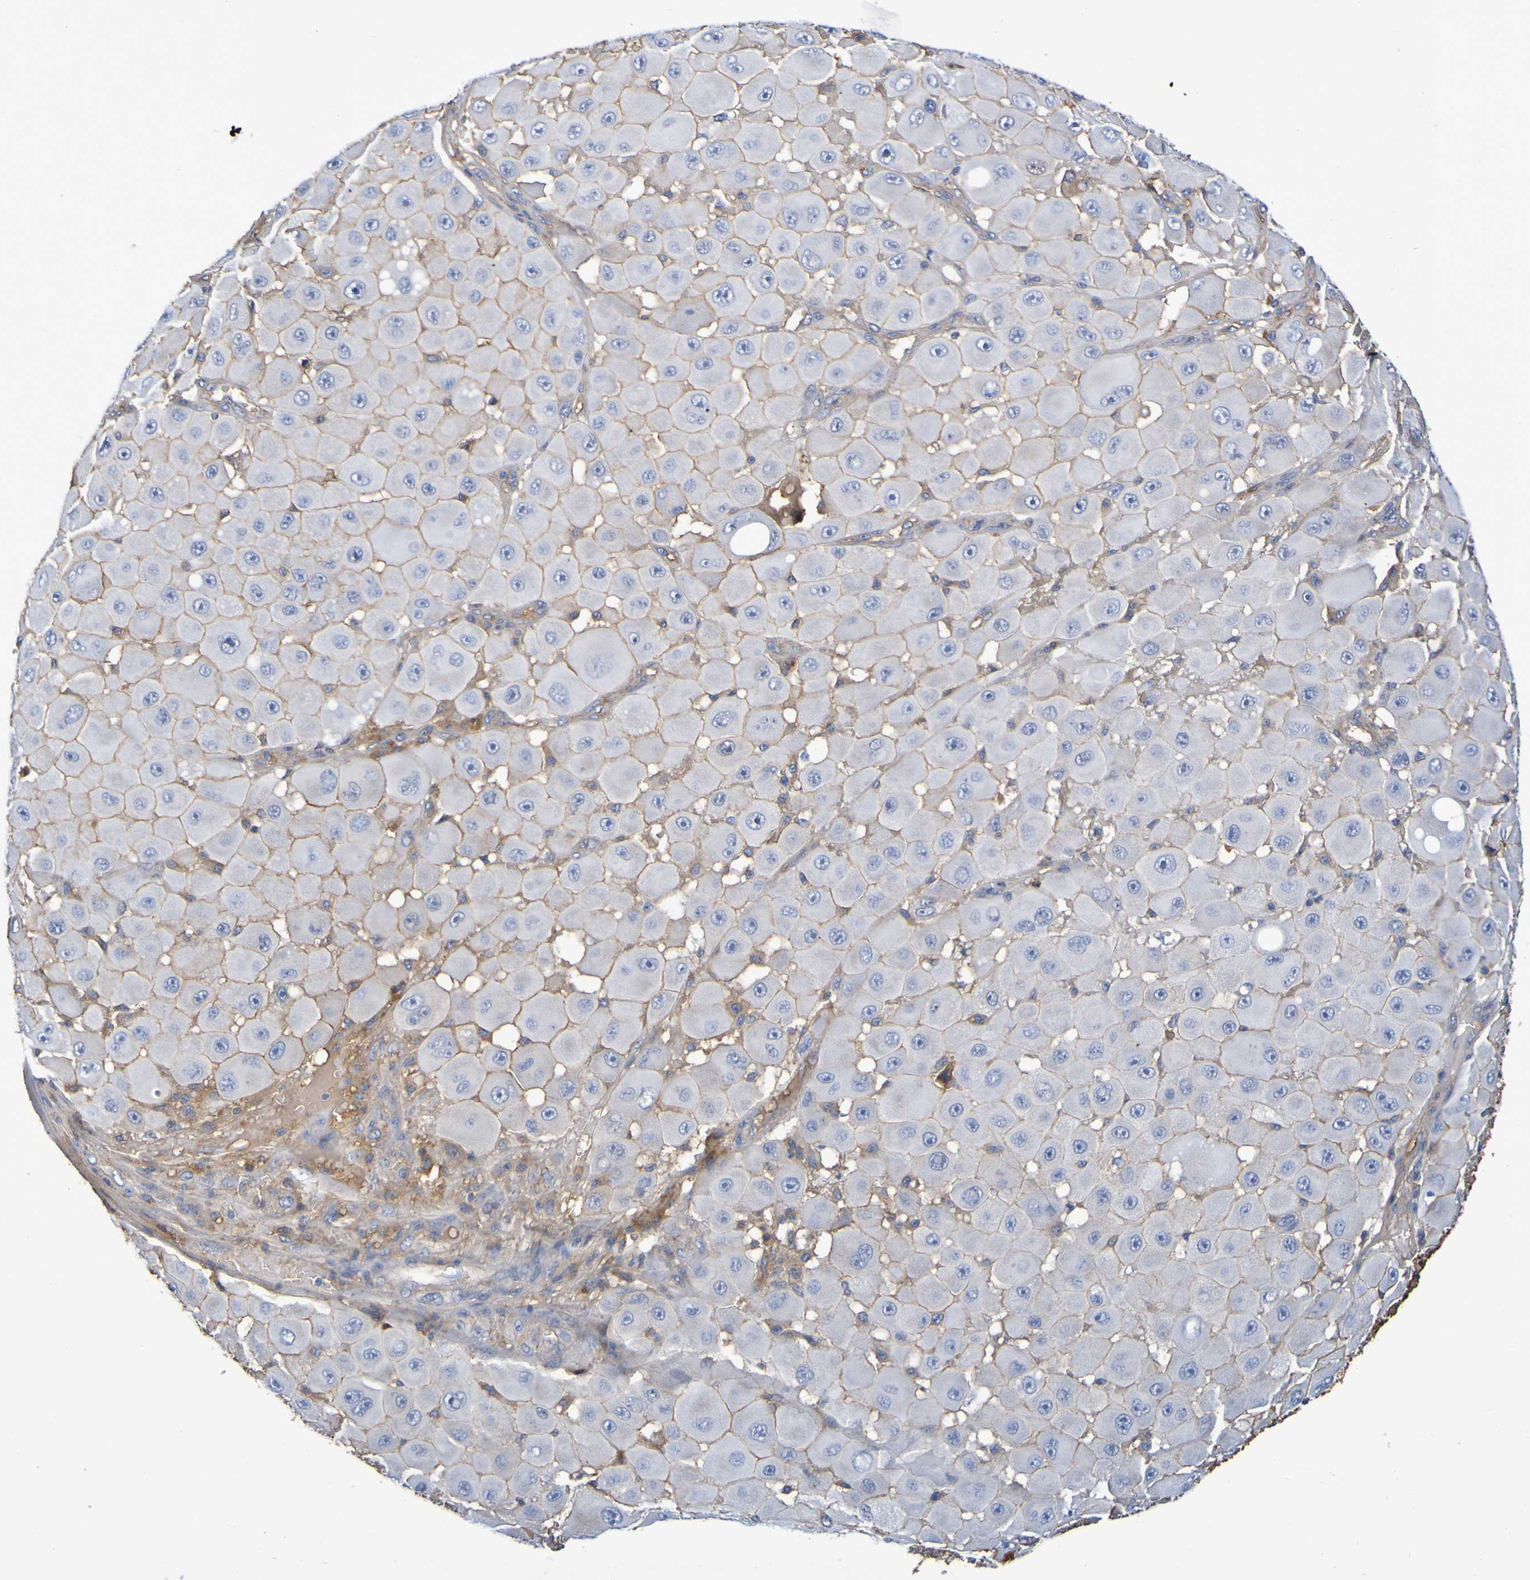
{"staining": {"intensity": "weak", "quantity": "<25%", "location": "cytoplasmic/membranous"}, "tissue": "melanoma", "cell_type": "Tumor cells", "image_type": "cancer", "snomed": [{"axis": "morphology", "description": "Malignant melanoma, NOS"}, {"axis": "topography", "description": "Skin"}], "caption": "DAB immunohistochemical staining of human melanoma displays no significant staining in tumor cells.", "gene": "GAB3", "patient": {"sex": "female", "age": 81}}